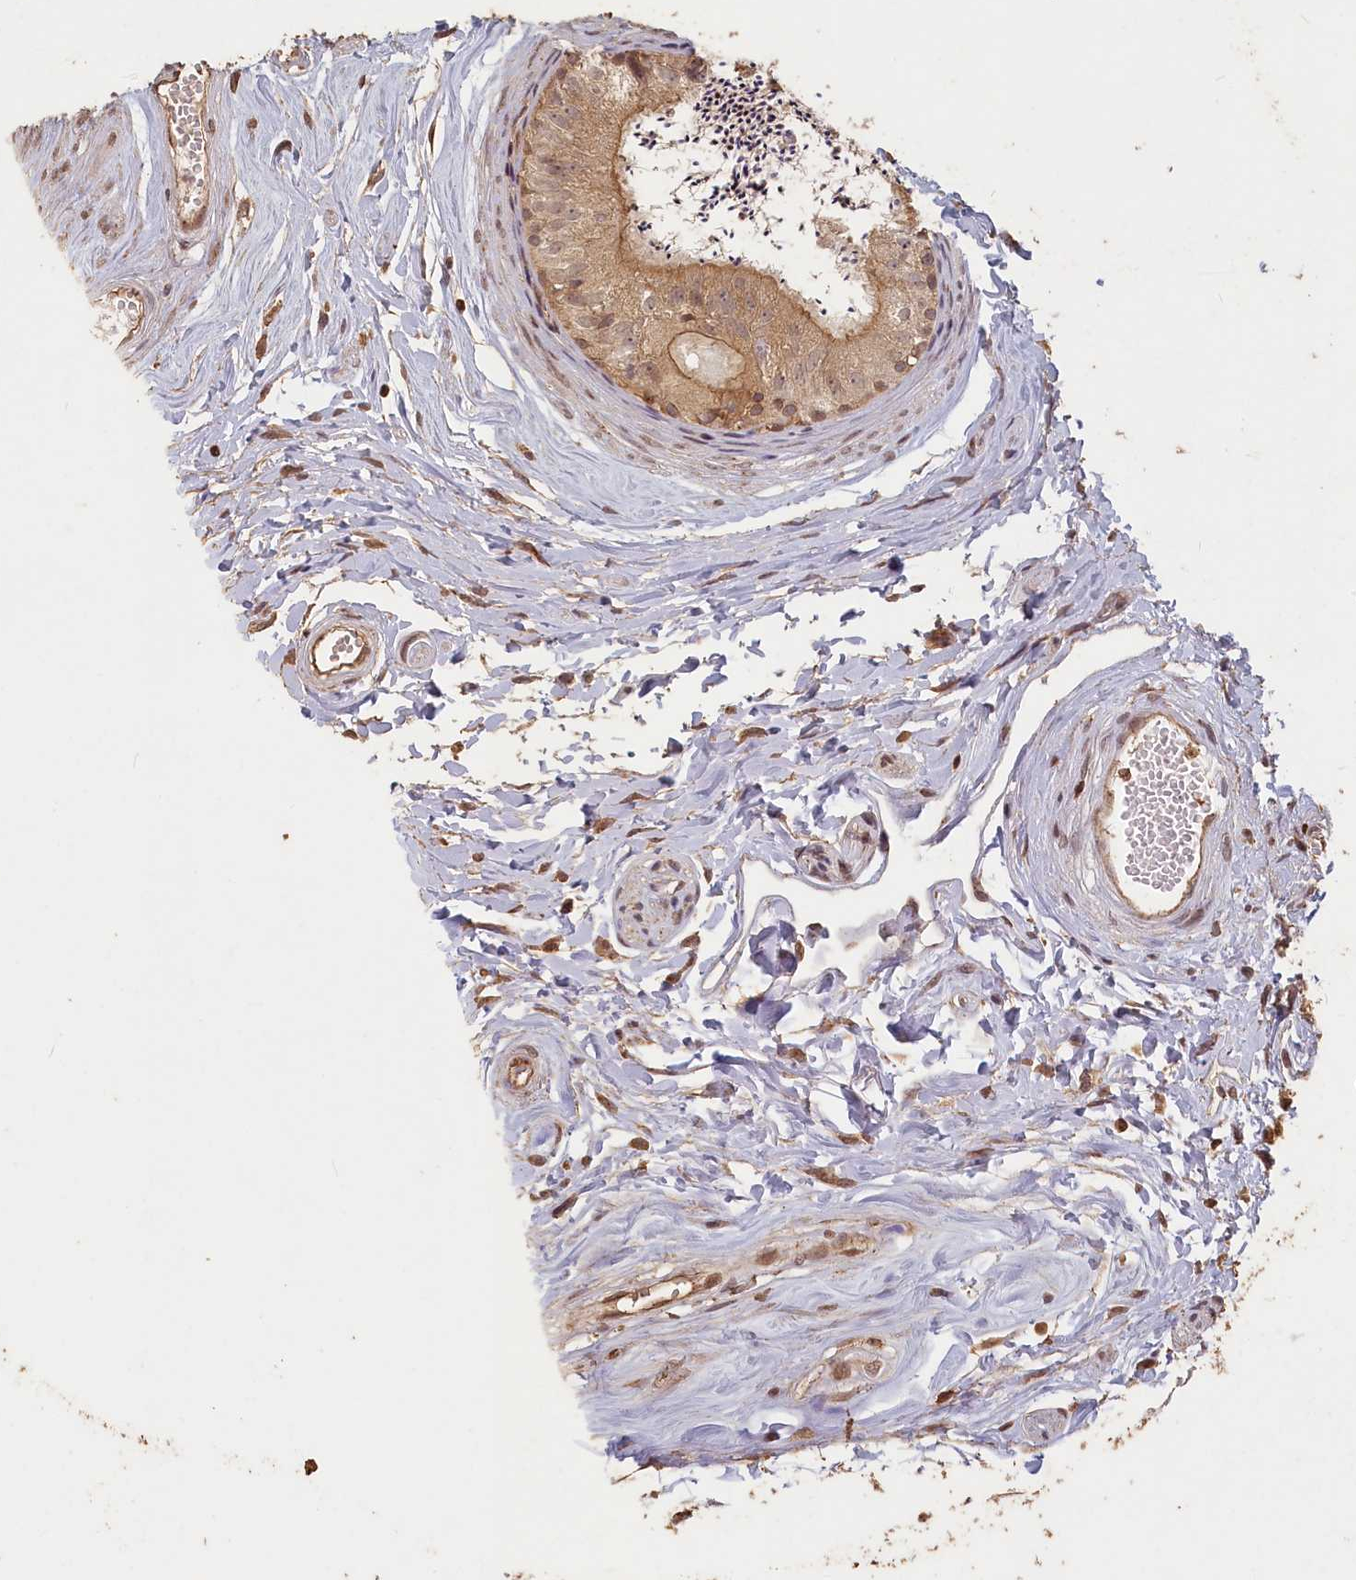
{"staining": {"intensity": "moderate", "quantity": ">75%", "location": "cytoplasmic/membranous,nuclear"}, "tissue": "epididymis", "cell_type": "Glandular cells", "image_type": "normal", "snomed": [{"axis": "morphology", "description": "Normal tissue, NOS"}, {"axis": "topography", "description": "Epididymis"}], "caption": "Human epididymis stained with a brown dye displays moderate cytoplasmic/membranous,nuclear positive staining in about >75% of glandular cells.", "gene": "MADD", "patient": {"sex": "male", "age": 56}}